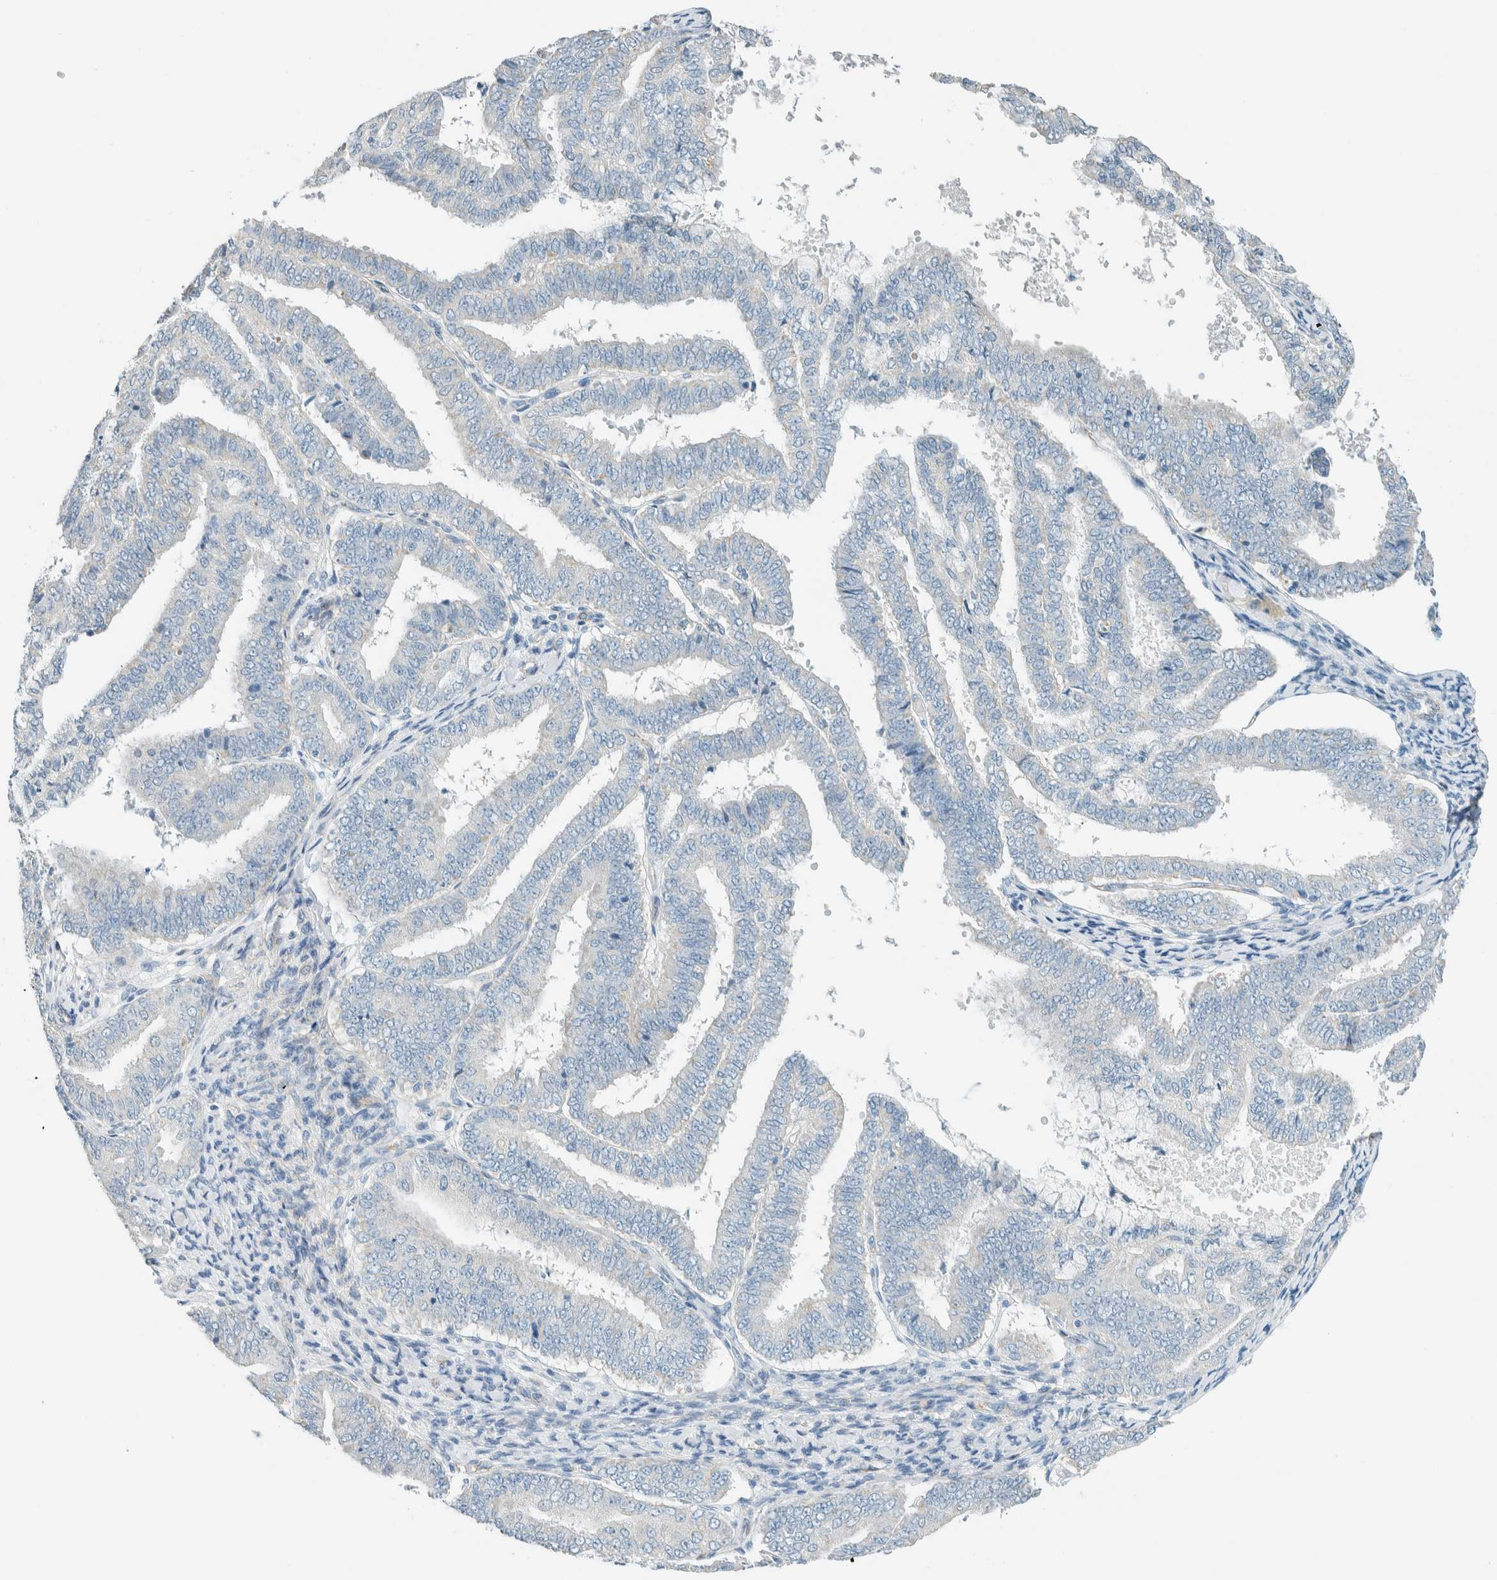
{"staining": {"intensity": "negative", "quantity": "none", "location": "none"}, "tissue": "endometrial cancer", "cell_type": "Tumor cells", "image_type": "cancer", "snomed": [{"axis": "morphology", "description": "Adenocarcinoma, NOS"}, {"axis": "topography", "description": "Endometrium"}], "caption": "Immunohistochemistry histopathology image of neoplastic tissue: endometrial cancer stained with DAB (3,3'-diaminobenzidine) displays no significant protein staining in tumor cells.", "gene": "SLFN12", "patient": {"sex": "female", "age": 63}}